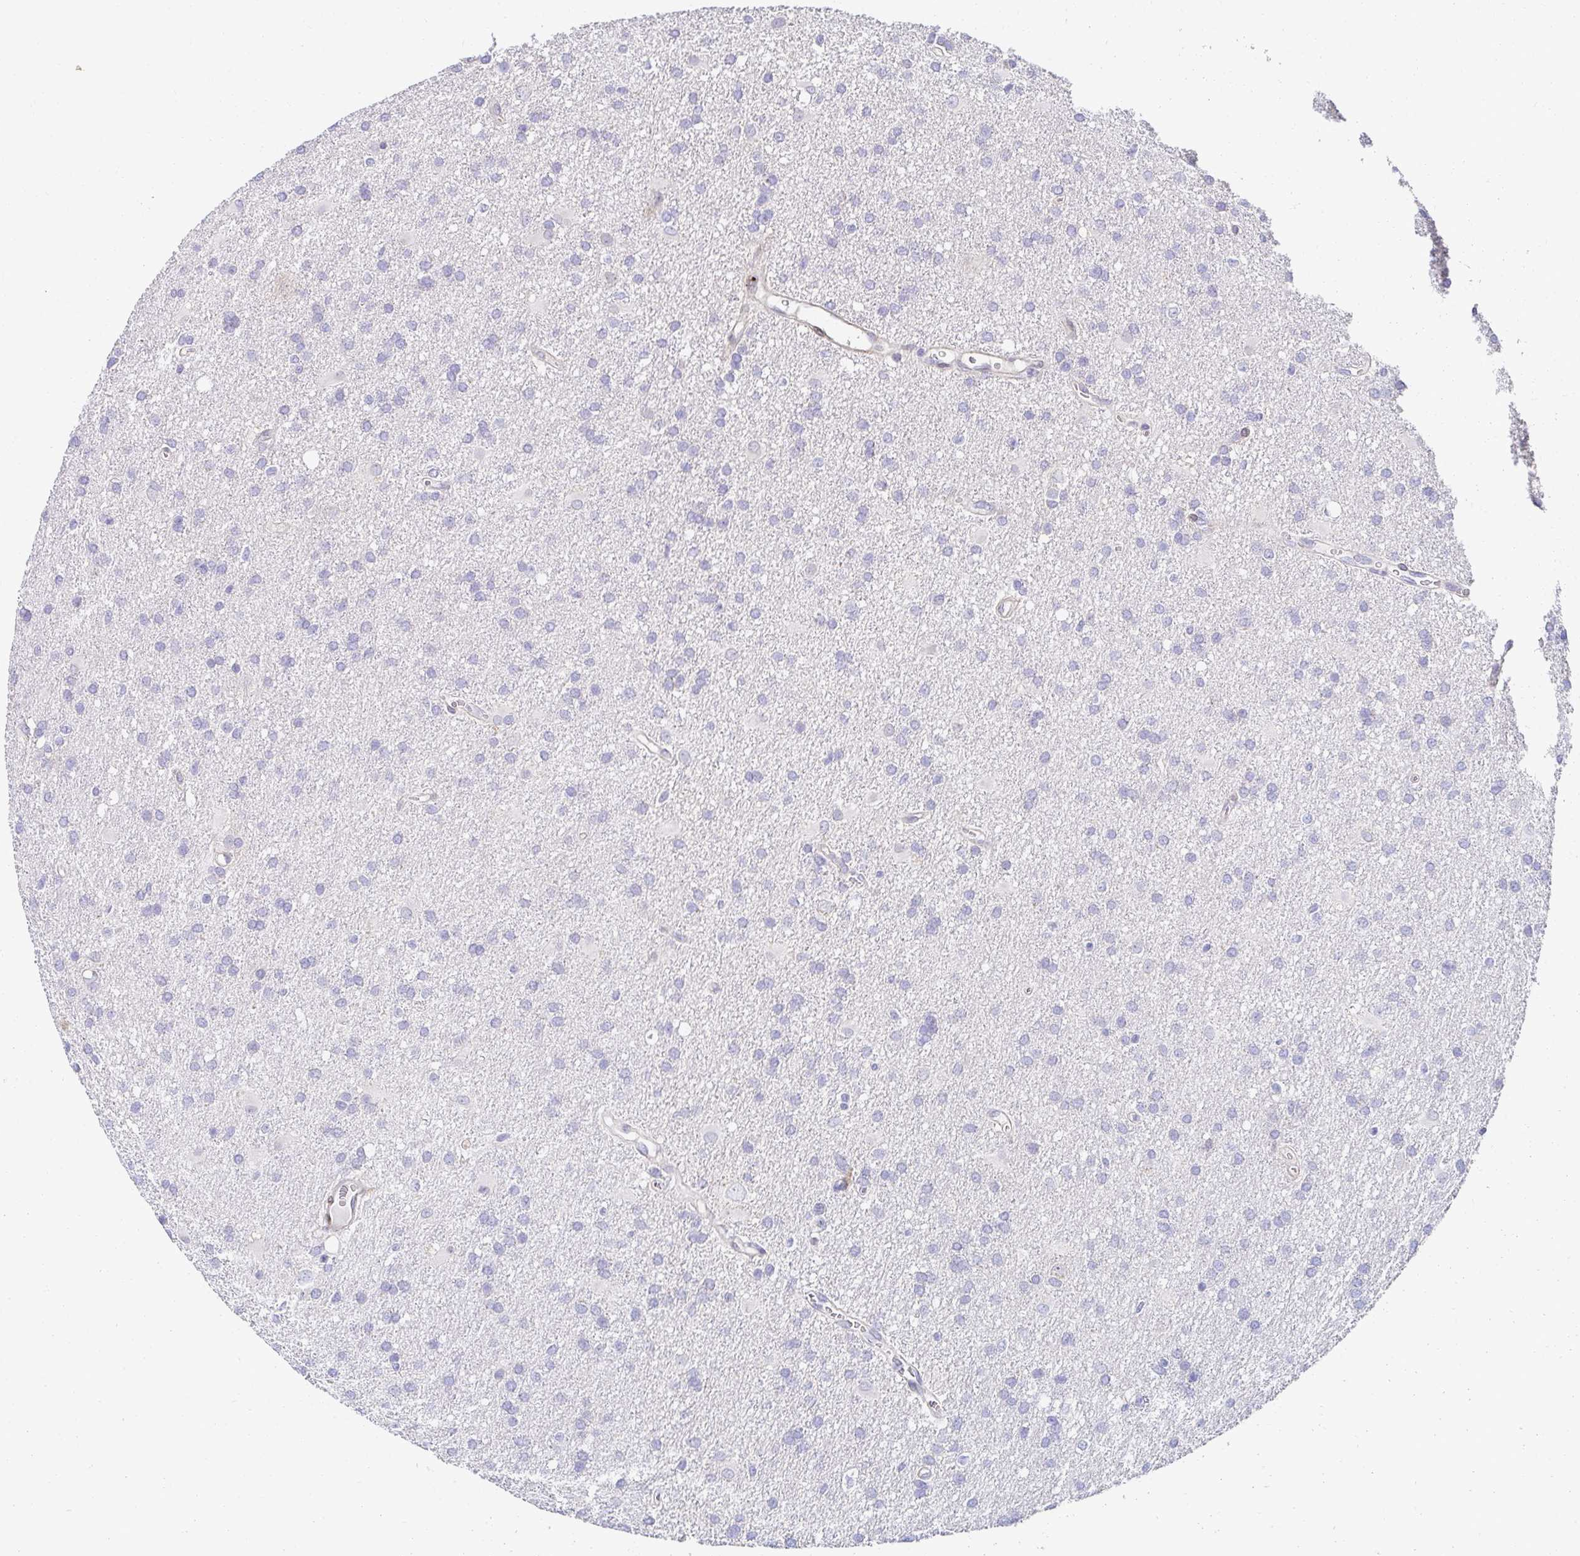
{"staining": {"intensity": "negative", "quantity": "none", "location": "none"}, "tissue": "glioma", "cell_type": "Tumor cells", "image_type": "cancer", "snomed": [{"axis": "morphology", "description": "Glioma, malignant, Low grade"}, {"axis": "topography", "description": "Brain"}], "caption": "The immunohistochemistry (IHC) photomicrograph has no significant staining in tumor cells of low-grade glioma (malignant) tissue. (Brightfield microscopy of DAB IHC at high magnification).", "gene": "AKAP14", "patient": {"sex": "male", "age": 66}}